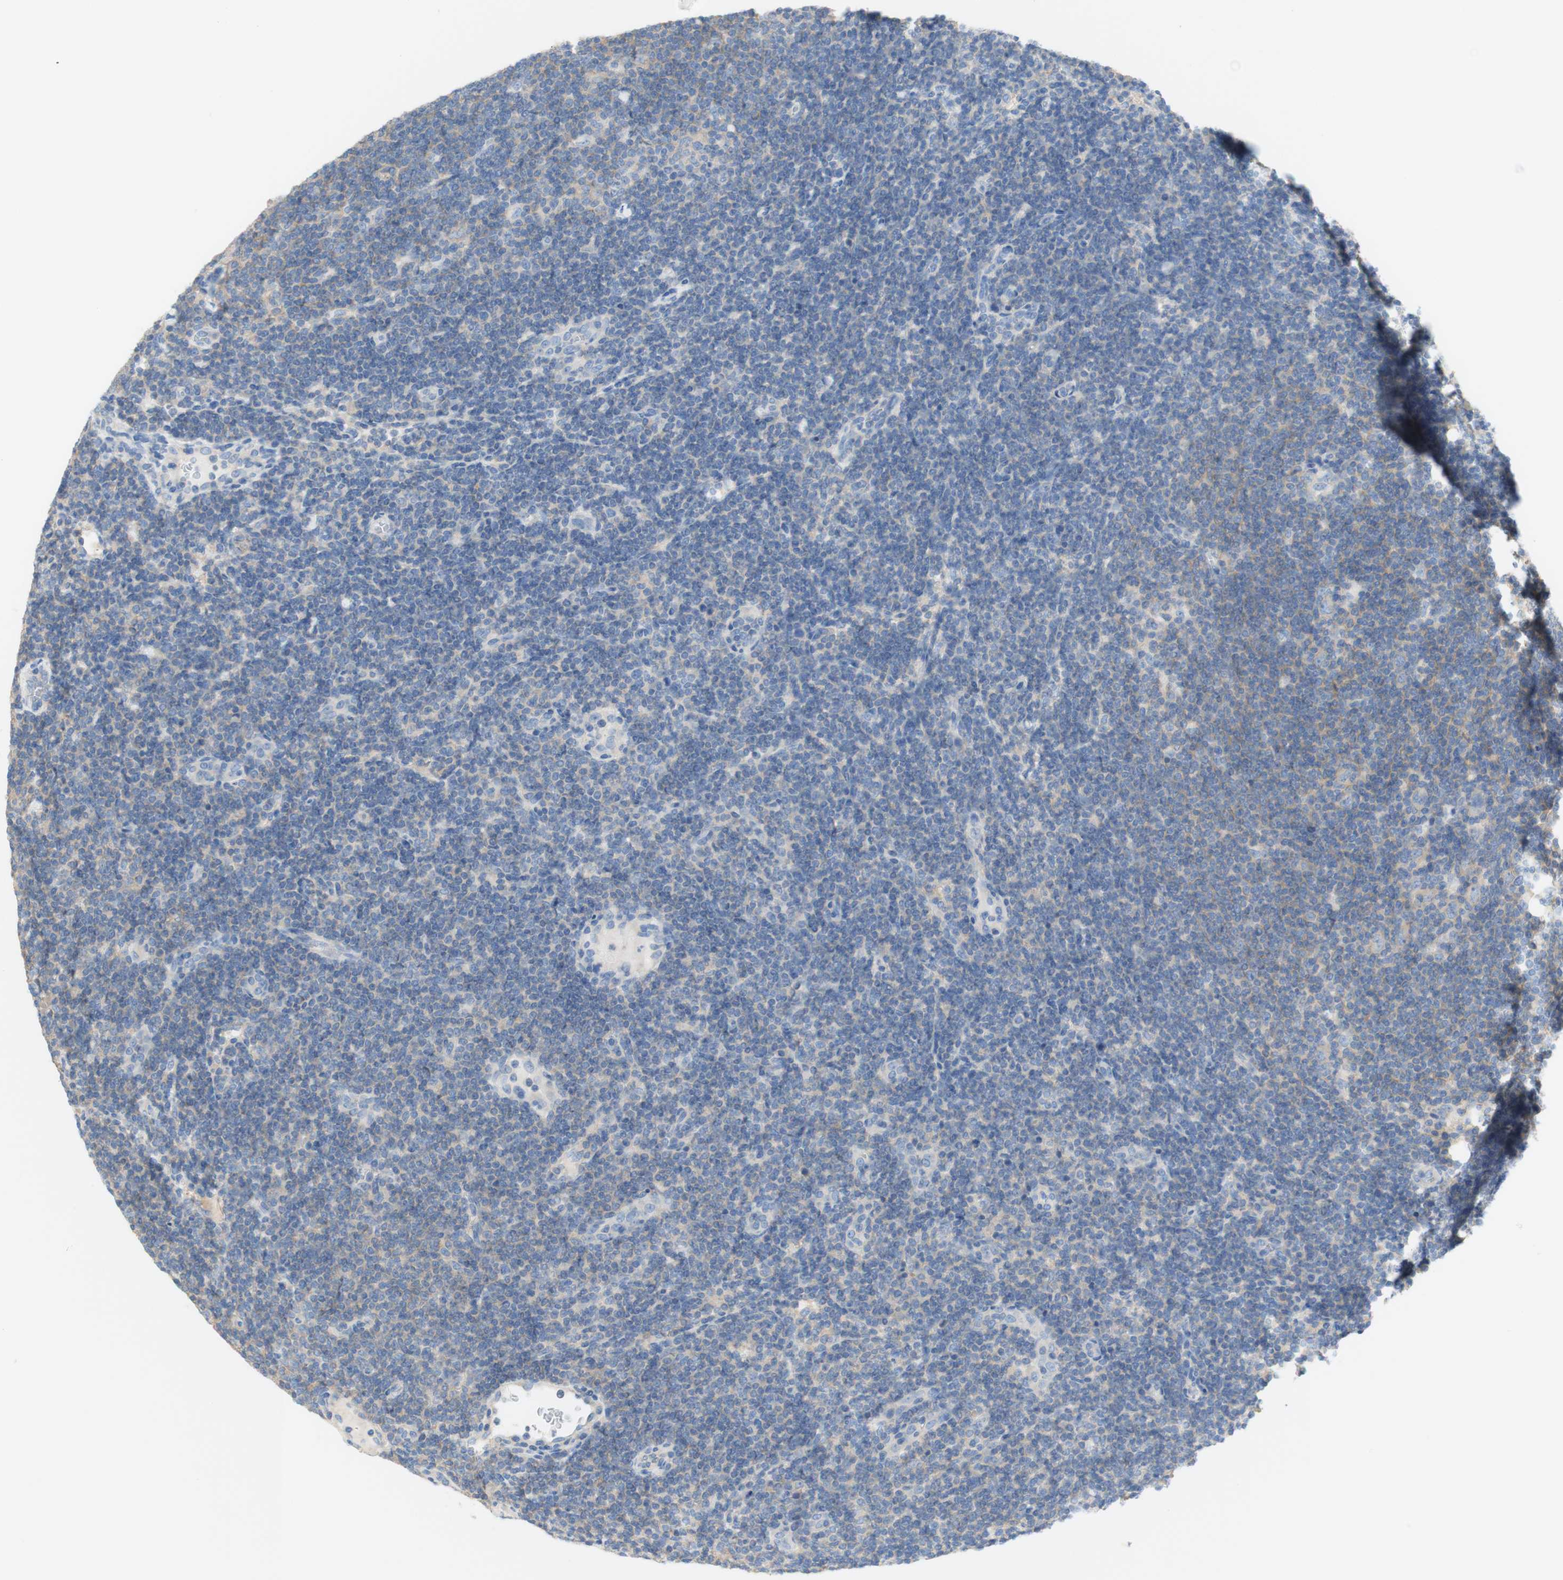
{"staining": {"intensity": "negative", "quantity": "none", "location": "none"}, "tissue": "lymphoma", "cell_type": "Tumor cells", "image_type": "cancer", "snomed": [{"axis": "morphology", "description": "Hodgkin's disease, NOS"}, {"axis": "topography", "description": "Lymph node"}], "caption": "Immunohistochemistry (IHC) micrograph of neoplastic tissue: Hodgkin's disease stained with DAB reveals no significant protein expression in tumor cells. Brightfield microscopy of immunohistochemistry (IHC) stained with DAB (brown) and hematoxylin (blue), captured at high magnification.", "gene": "ATP2B1", "patient": {"sex": "female", "age": 57}}